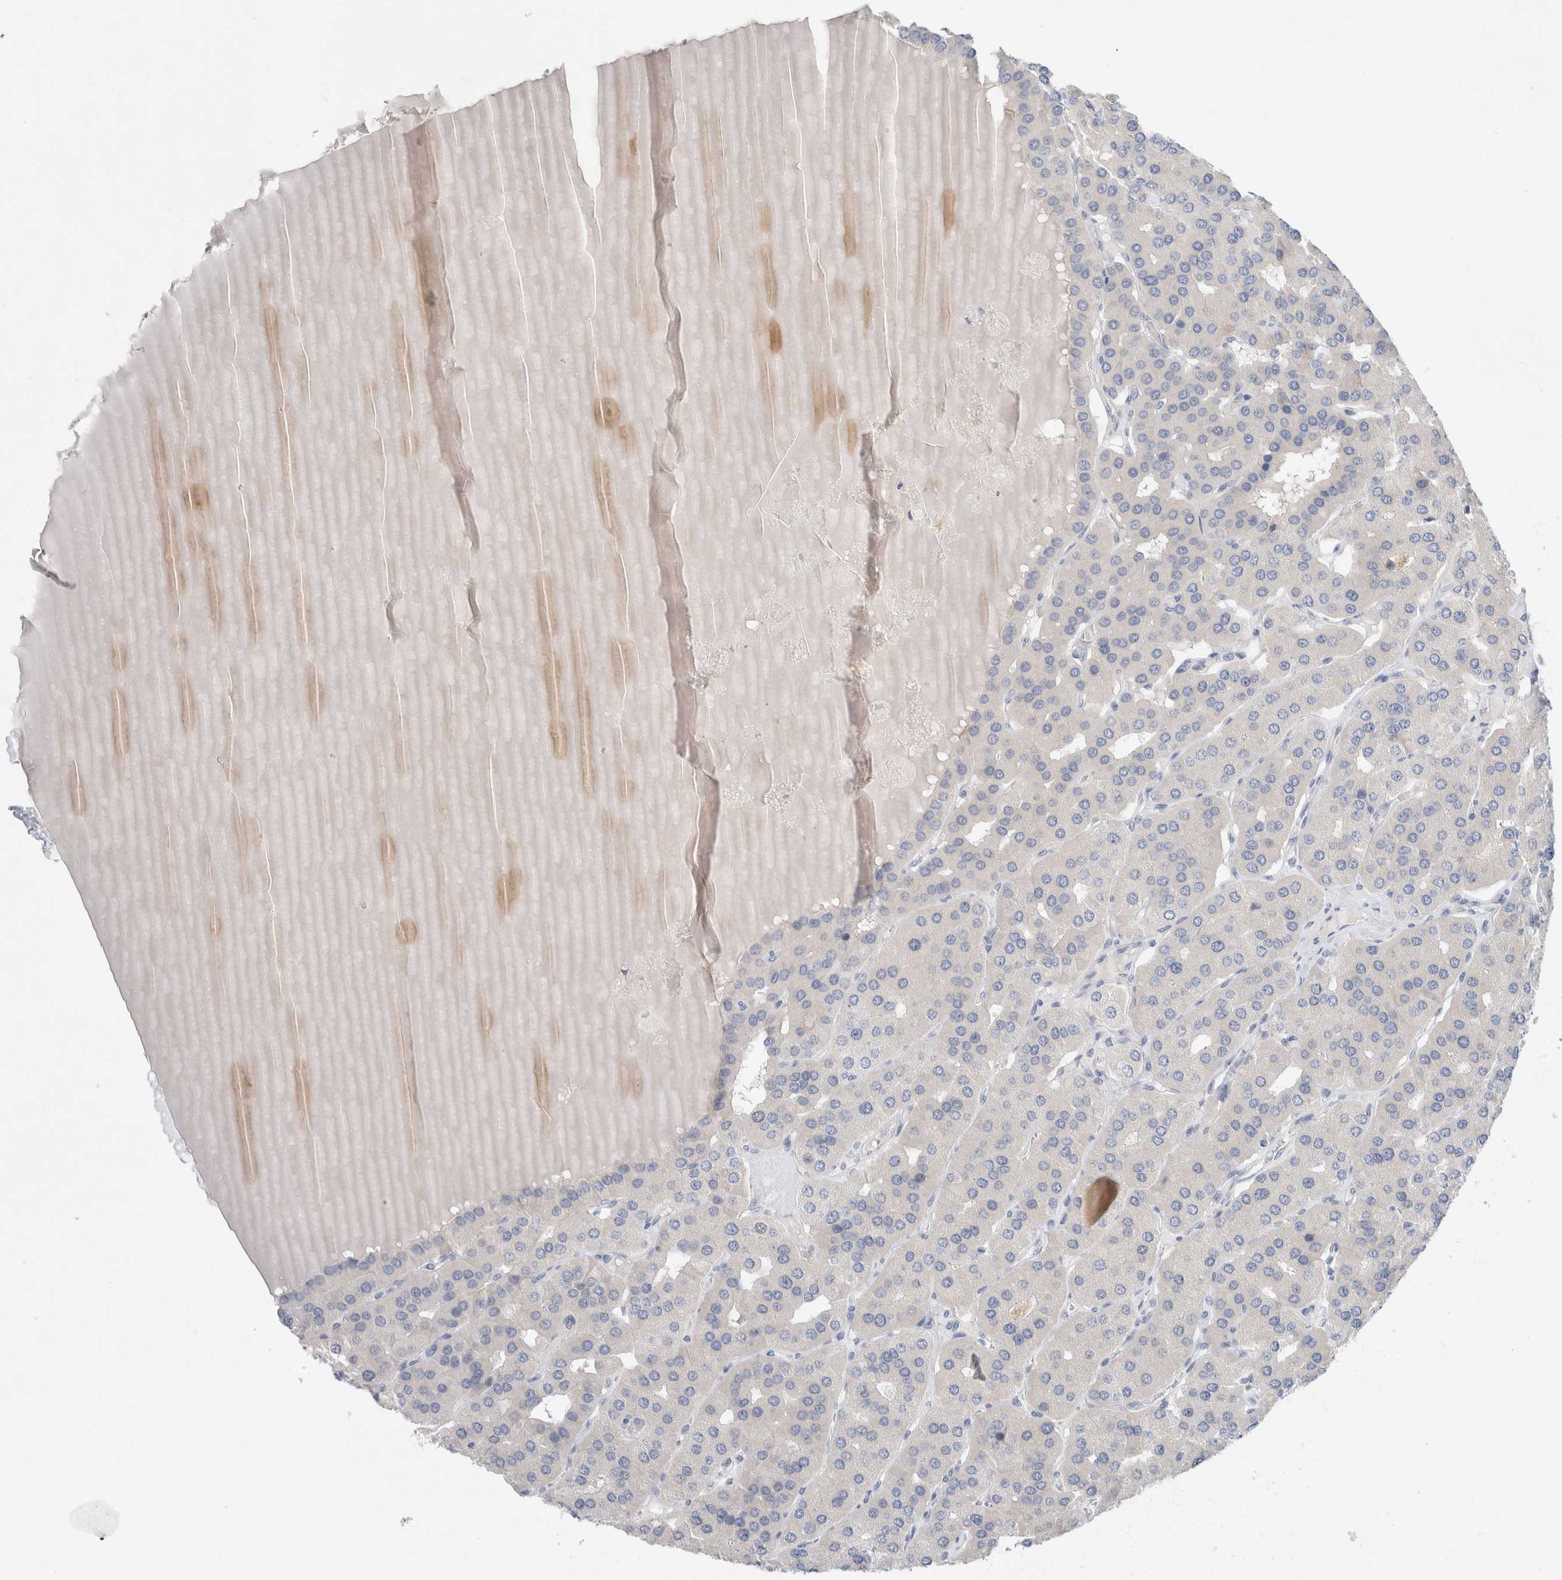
{"staining": {"intensity": "negative", "quantity": "none", "location": "none"}, "tissue": "parathyroid gland", "cell_type": "Glandular cells", "image_type": "normal", "snomed": [{"axis": "morphology", "description": "Normal tissue, NOS"}, {"axis": "morphology", "description": "Adenoma, NOS"}, {"axis": "topography", "description": "Parathyroid gland"}], "caption": "Immunohistochemistry of normal parathyroid gland shows no positivity in glandular cells.", "gene": "KNL1", "patient": {"sex": "female", "age": 86}}